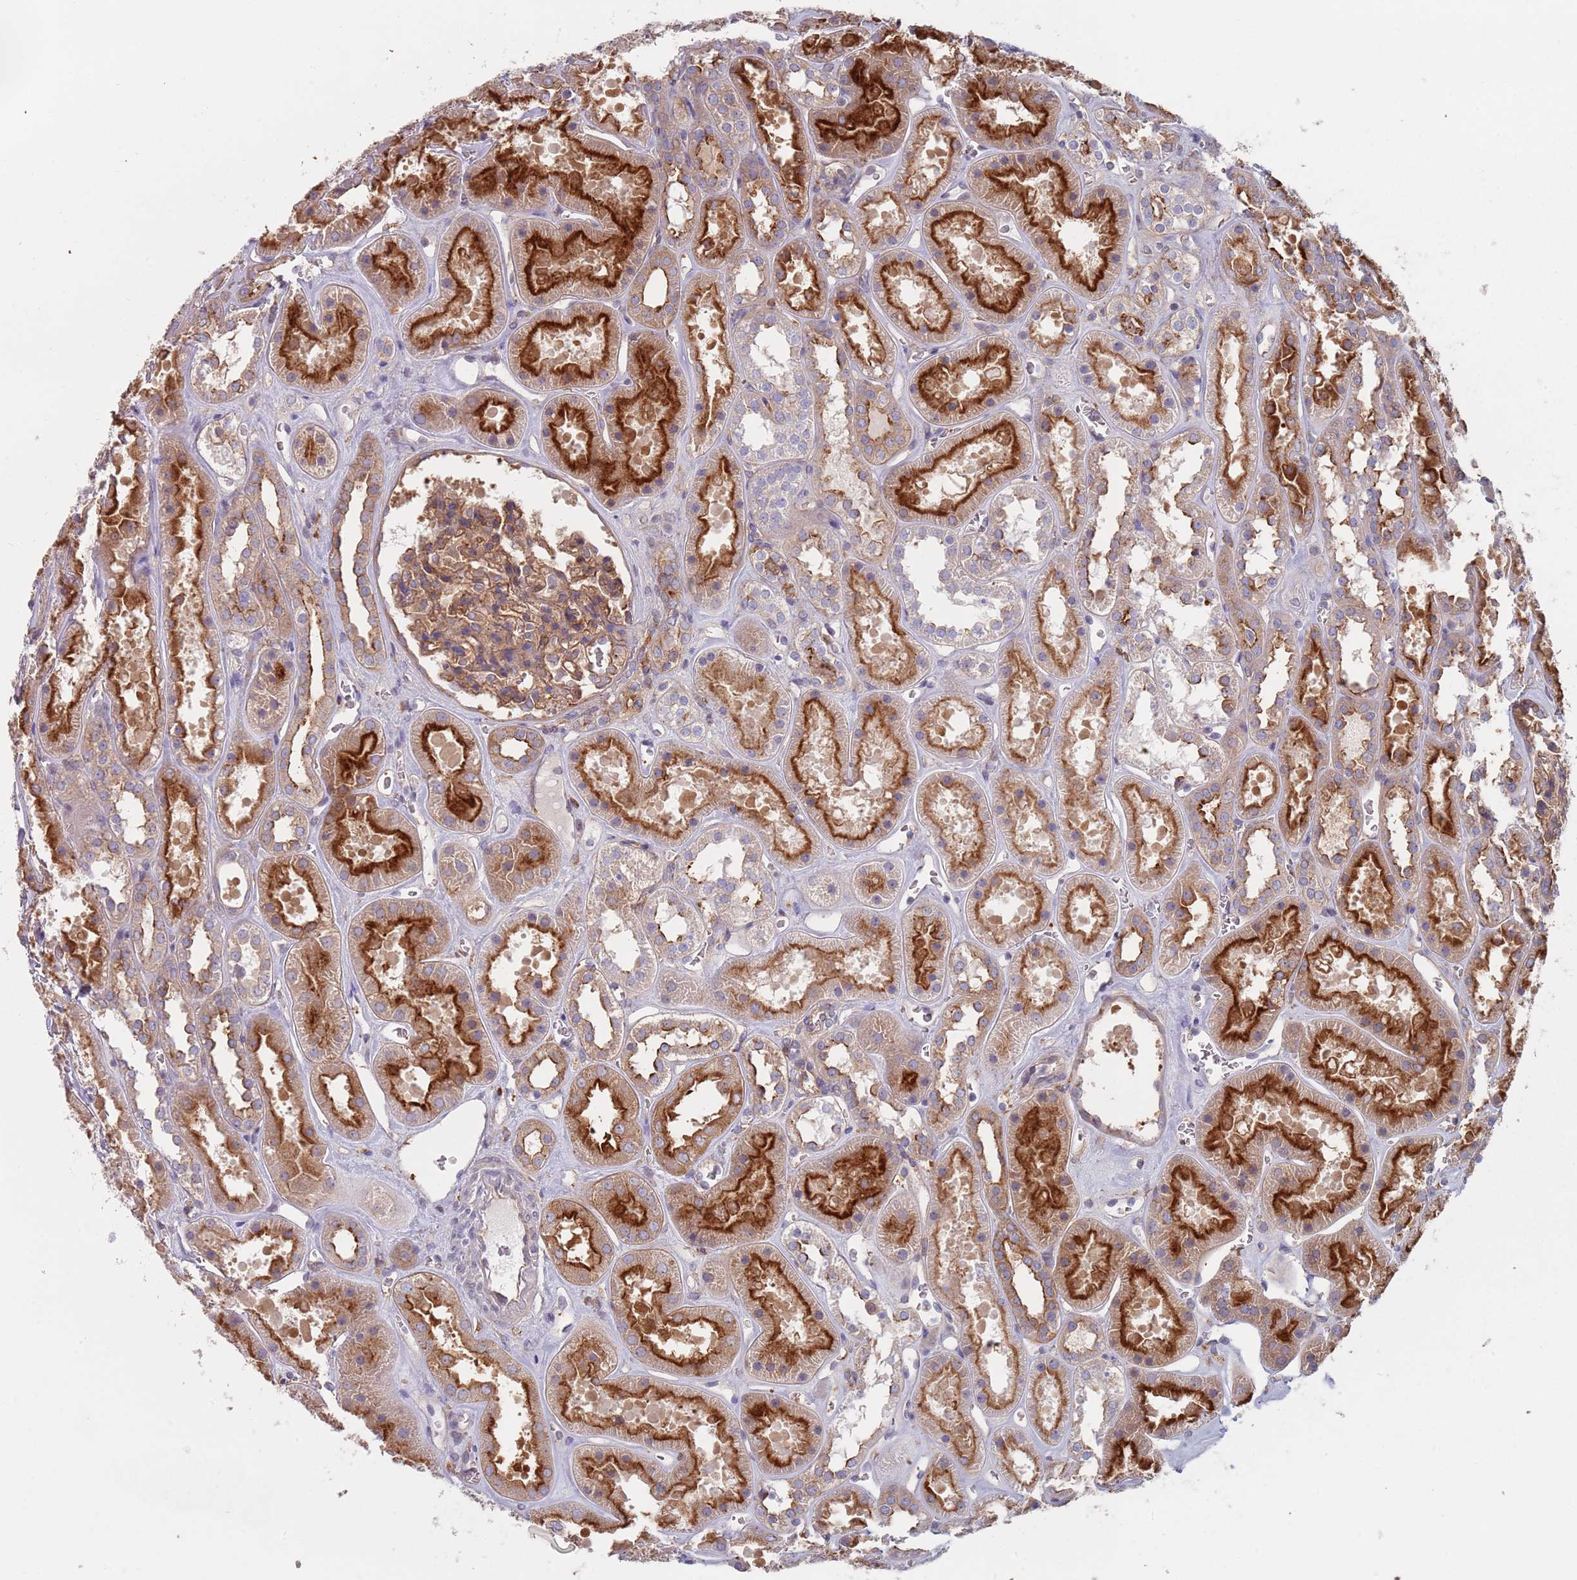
{"staining": {"intensity": "moderate", "quantity": ">75%", "location": "cytoplasmic/membranous"}, "tissue": "kidney", "cell_type": "Cells in glomeruli", "image_type": "normal", "snomed": [{"axis": "morphology", "description": "Normal tissue, NOS"}, {"axis": "topography", "description": "Kidney"}], "caption": "High-magnification brightfield microscopy of benign kidney stained with DAB (3,3'-diaminobenzidine) (brown) and counterstained with hematoxylin (blue). cells in glomeruli exhibit moderate cytoplasmic/membranous positivity is identified in about>75% of cells.", "gene": "APPL2", "patient": {"sex": "female", "age": 41}}